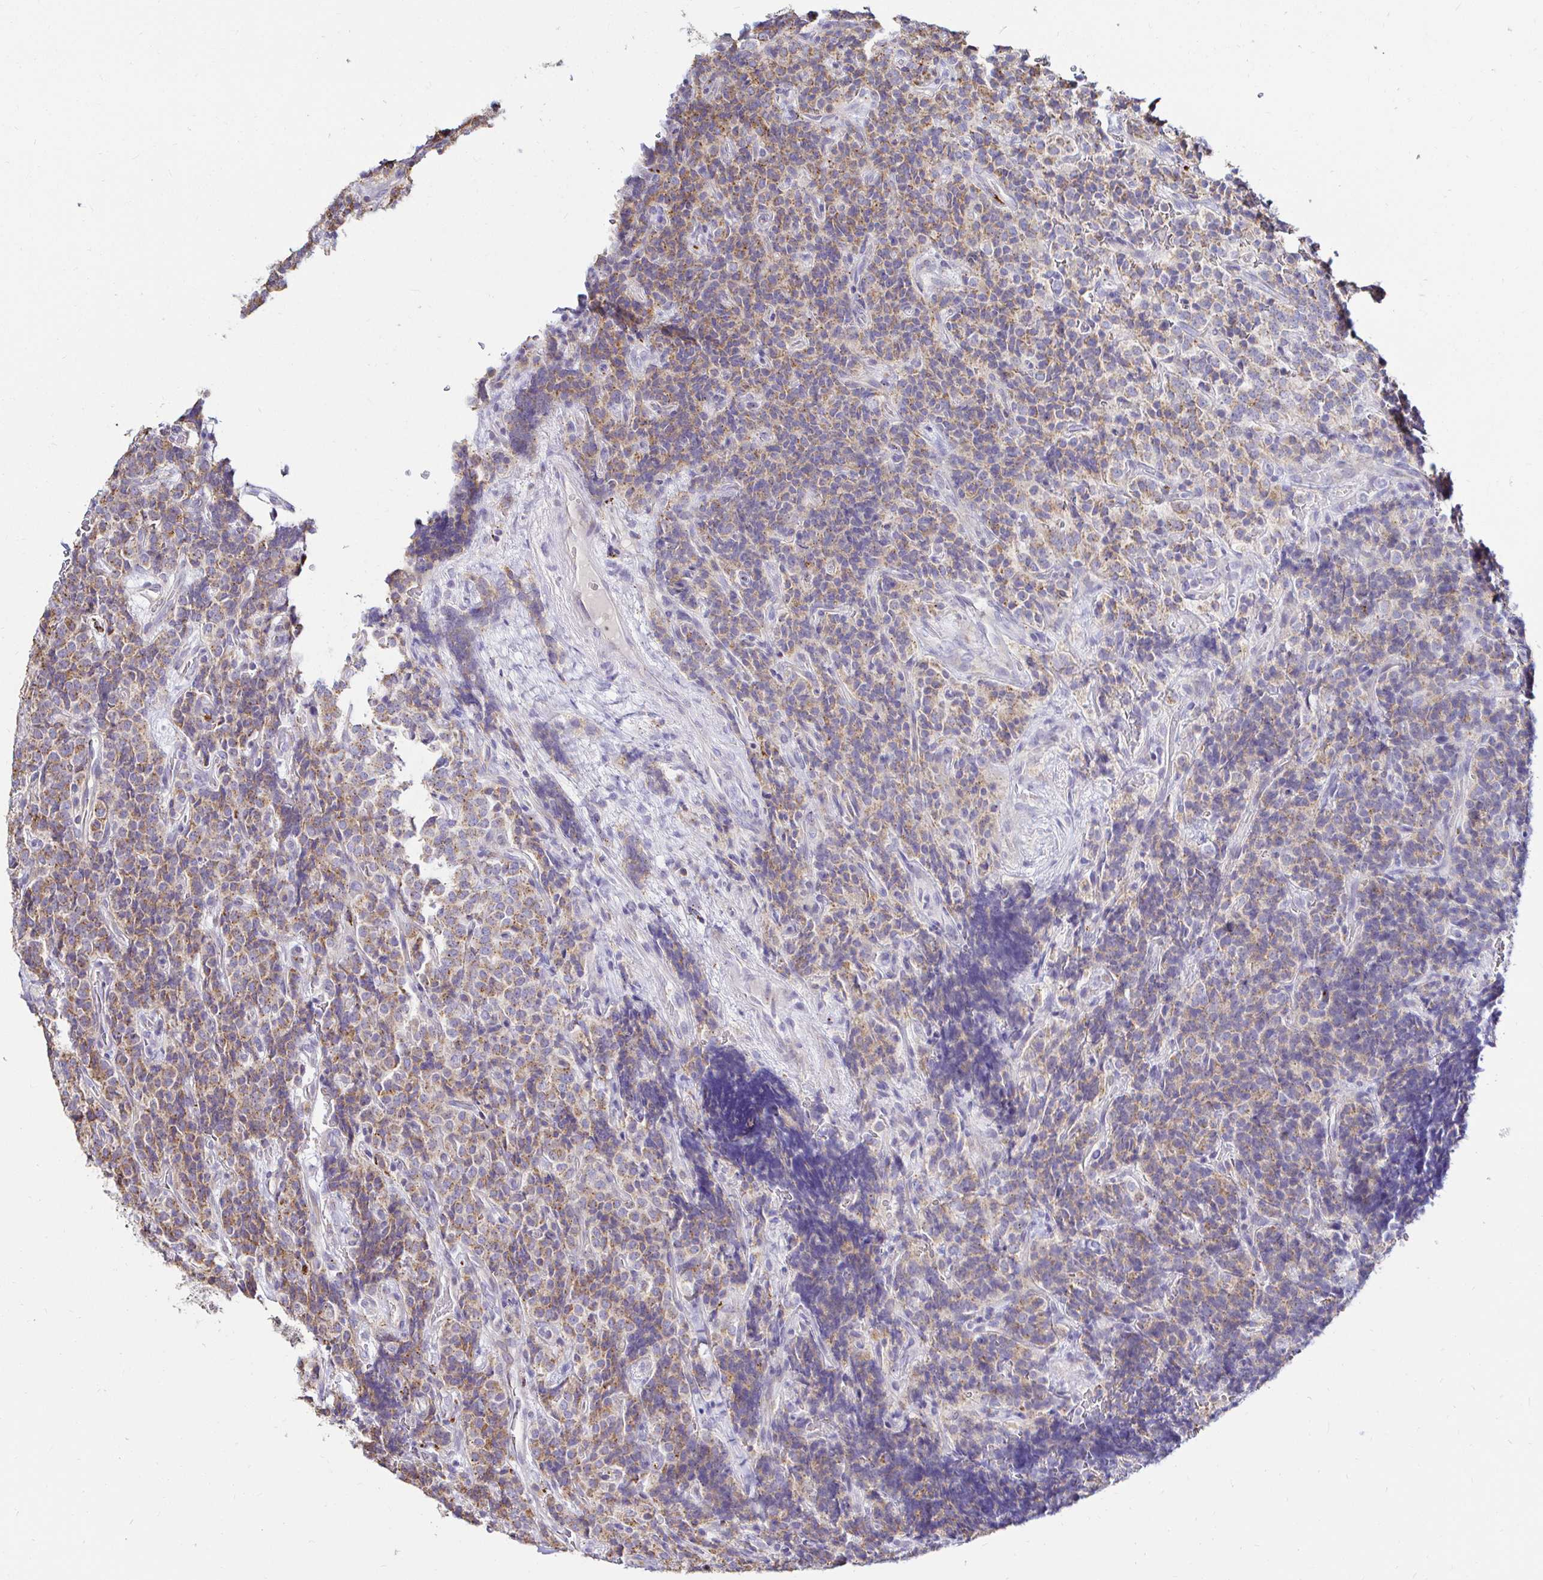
{"staining": {"intensity": "moderate", "quantity": ">75%", "location": "cytoplasmic/membranous"}, "tissue": "carcinoid", "cell_type": "Tumor cells", "image_type": "cancer", "snomed": [{"axis": "morphology", "description": "Carcinoid, malignant, NOS"}, {"axis": "topography", "description": "Pancreas"}], "caption": "Human carcinoid (malignant) stained with a brown dye exhibits moderate cytoplasmic/membranous positive staining in about >75% of tumor cells.", "gene": "GALNS", "patient": {"sex": "male", "age": 36}}